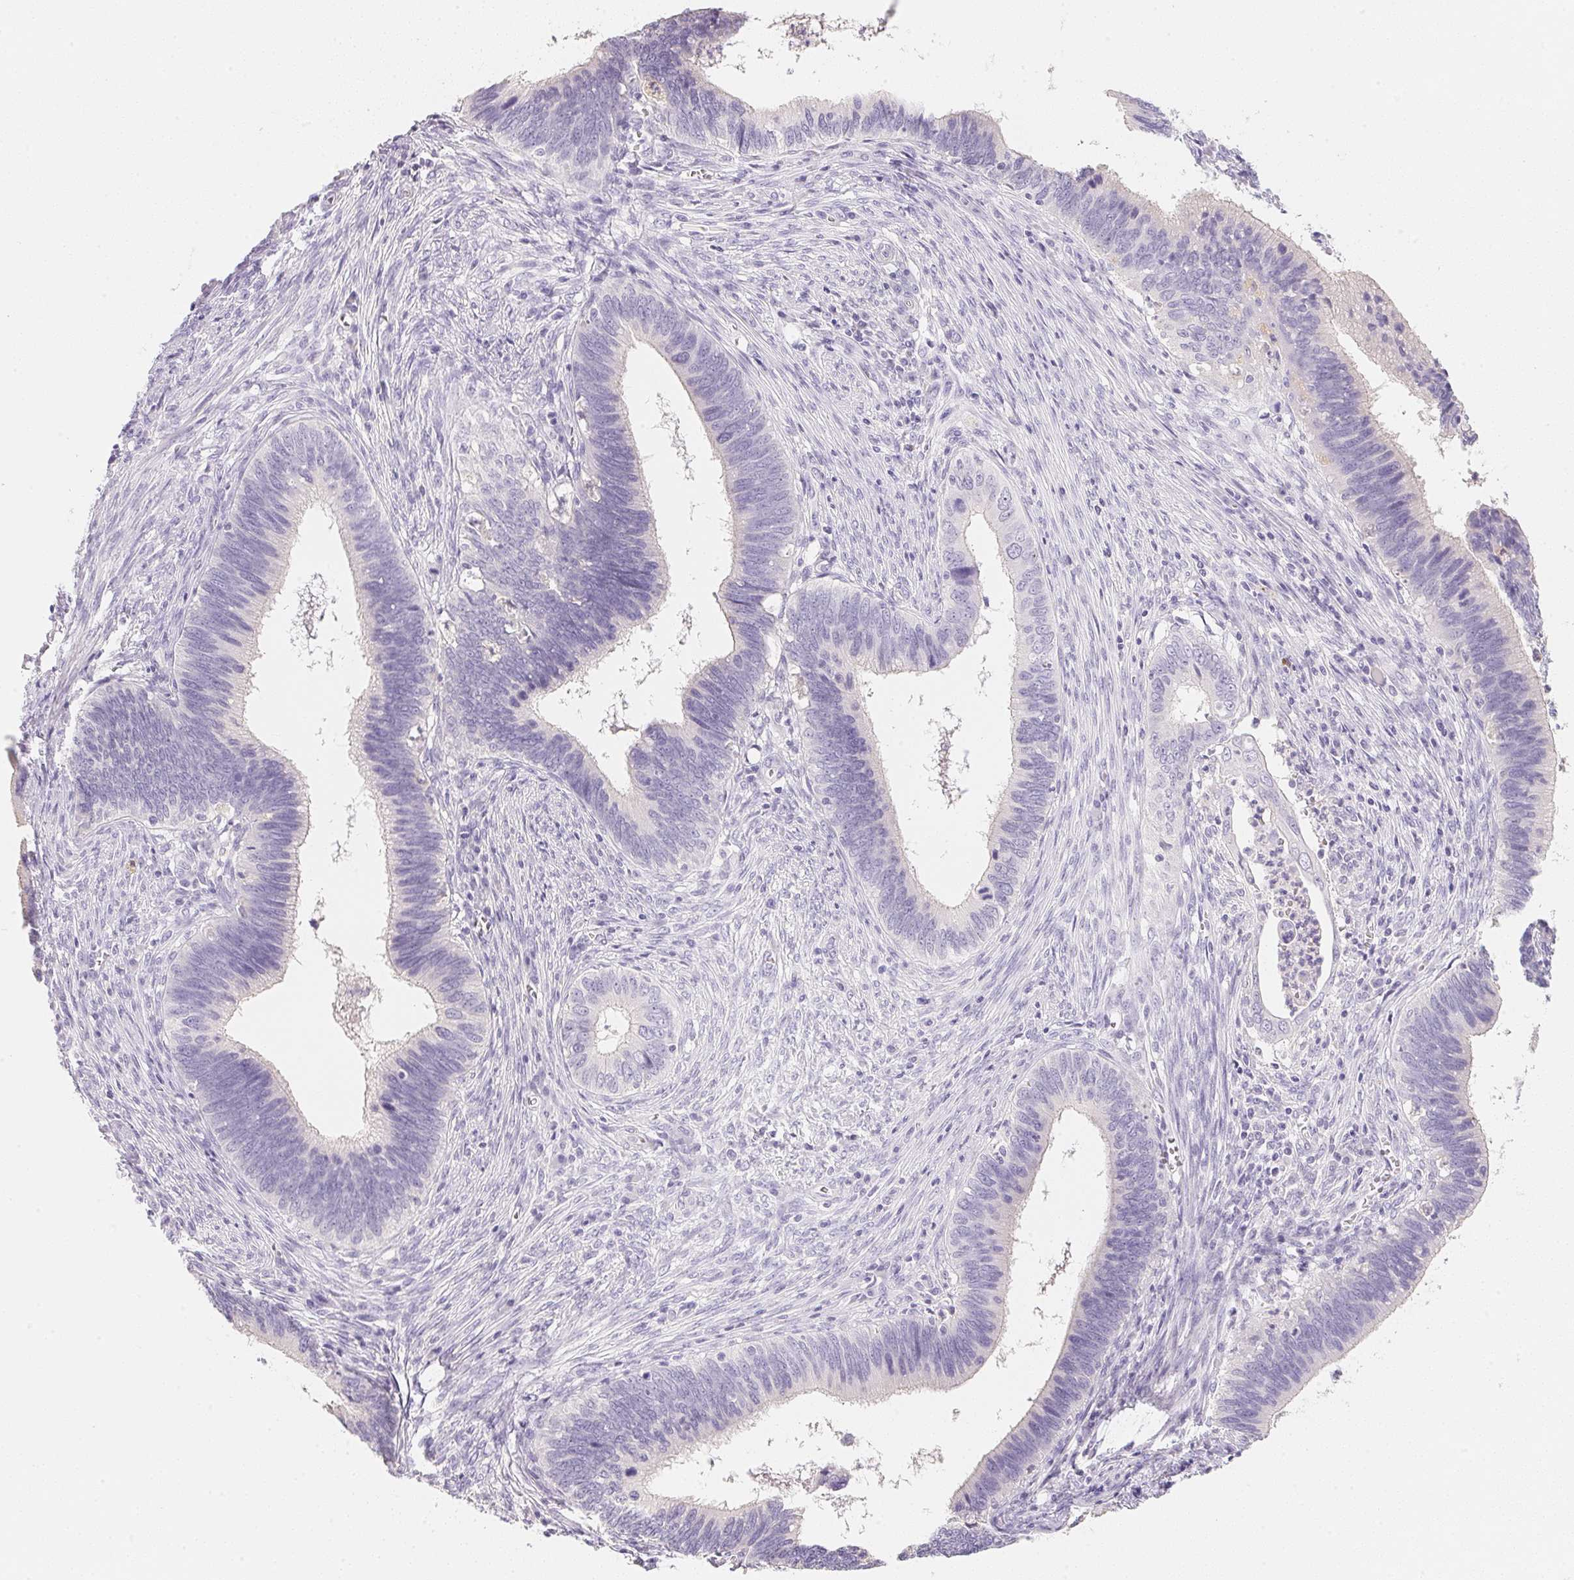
{"staining": {"intensity": "negative", "quantity": "none", "location": "none"}, "tissue": "cervical cancer", "cell_type": "Tumor cells", "image_type": "cancer", "snomed": [{"axis": "morphology", "description": "Adenocarcinoma, NOS"}, {"axis": "topography", "description": "Cervix"}], "caption": "Immunohistochemistry of cervical cancer displays no positivity in tumor cells.", "gene": "ACP3", "patient": {"sex": "female", "age": 42}}